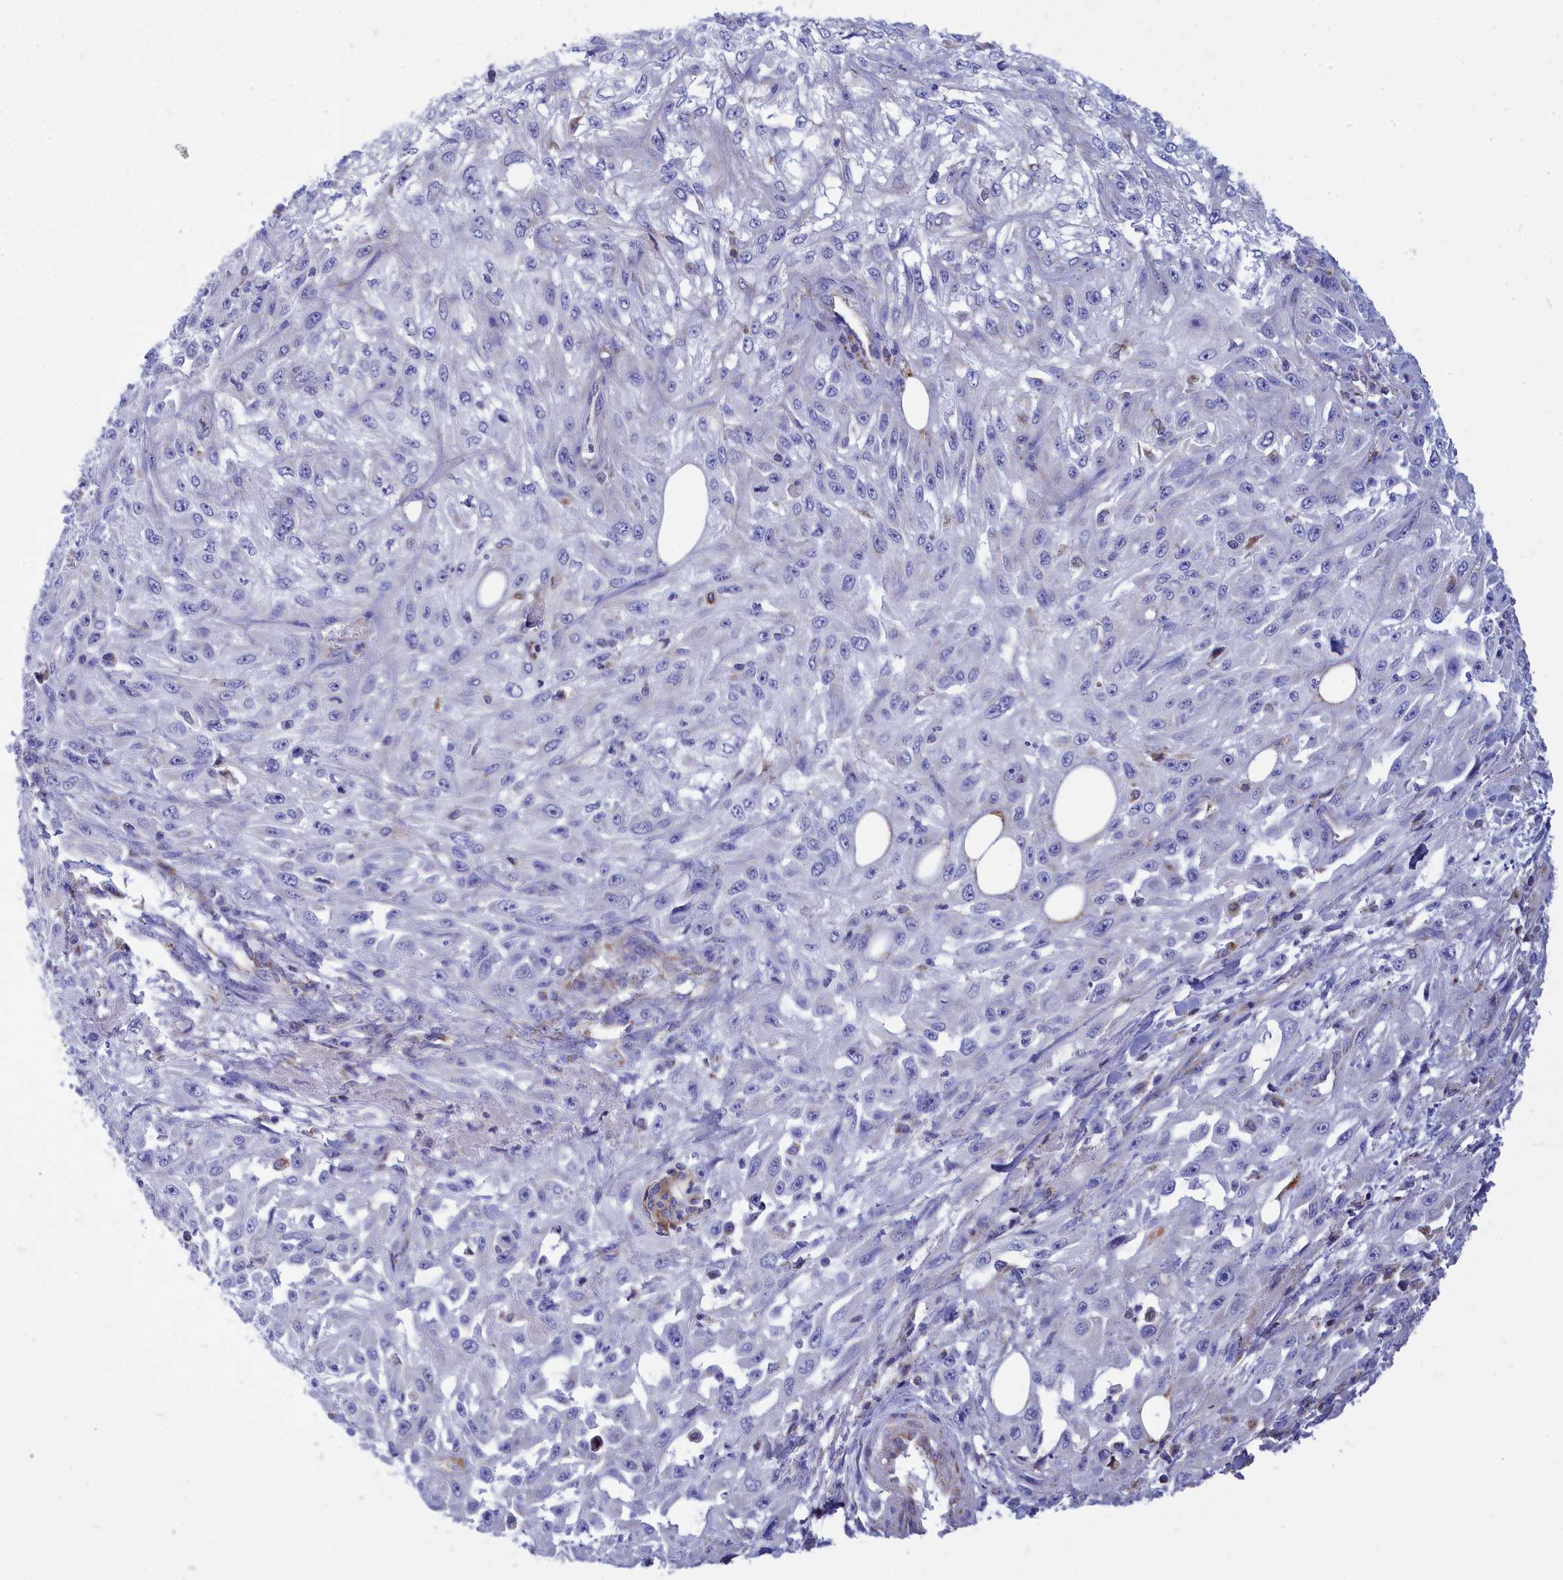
{"staining": {"intensity": "negative", "quantity": "none", "location": "none"}, "tissue": "skin cancer", "cell_type": "Tumor cells", "image_type": "cancer", "snomed": [{"axis": "morphology", "description": "Squamous cell carcinoma, NOS"}, {"axis": "morphology", "description": "Squamous cell carcinoma, metastatic, NOS"}, {"axis": "topography", "description": "Skin"}, {"axis": "topography", "description": "Lymph node"}], "caption": "This is an immunohistochemistry image of human skin cancer (metastatic squamous cell carcinoma). There is no expression in tumor cells.", "gene": "CCRL2", "patient": {"sex": "male", "age": 75}}